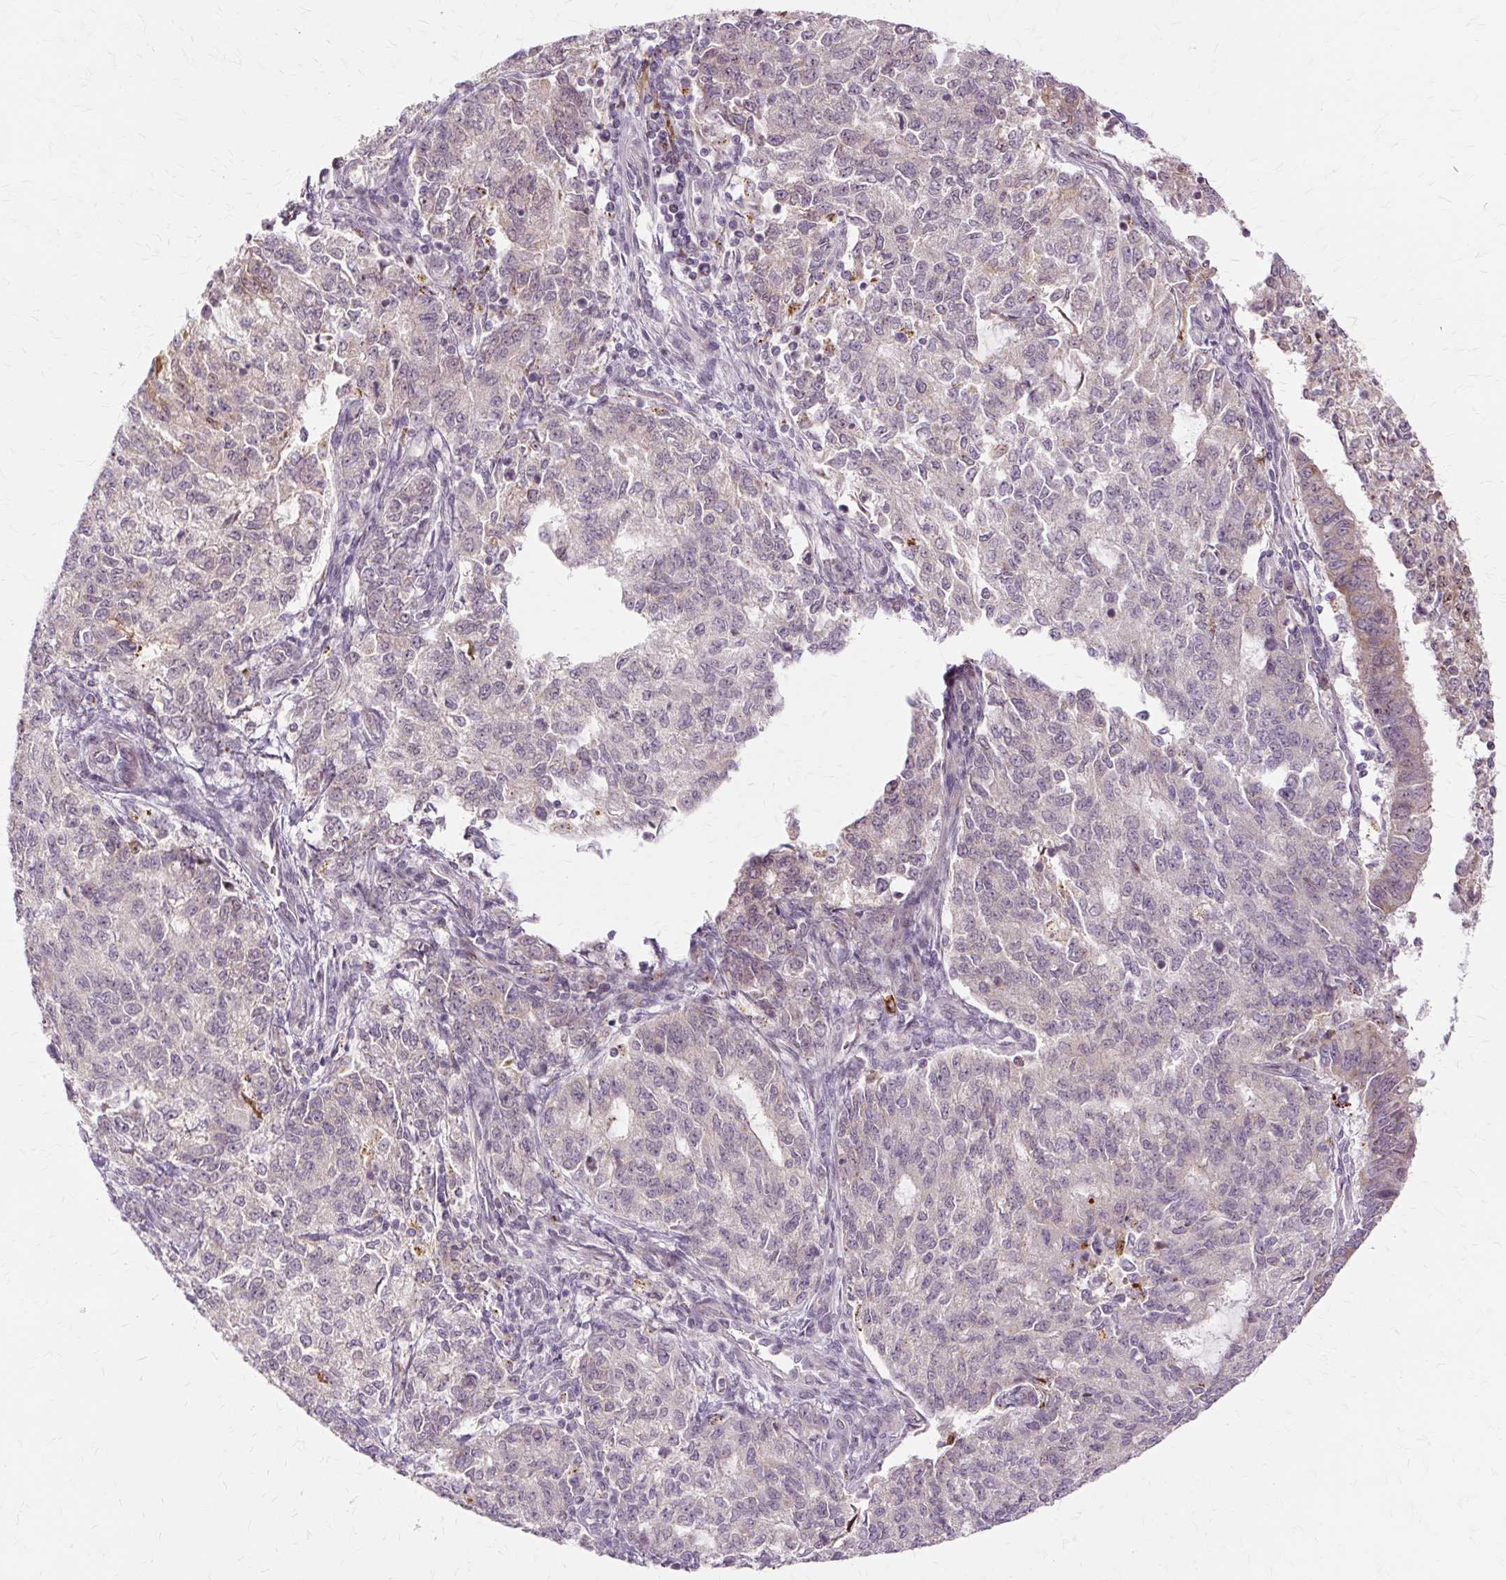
{"staining": {"intensity": "weak", "quantity": "<25%", "location": "cytoplasmic/membranous"}, "tissue": "endometrial cancer", "cell_type": "Tumor cells", "image_type": "cancer", "snomed": [{"axis": "morphology", "description": "Adenocarcinoma, NOS"}, {"axis": "topography", "description": "Endometrium"}], "caption": "Endometrial cancer (adenocarcinoma) stained for a protein using IHC shows no positivity tumor cells.", "gene": "MMACHC", "patient": {"sex": "female", "age": 50}}